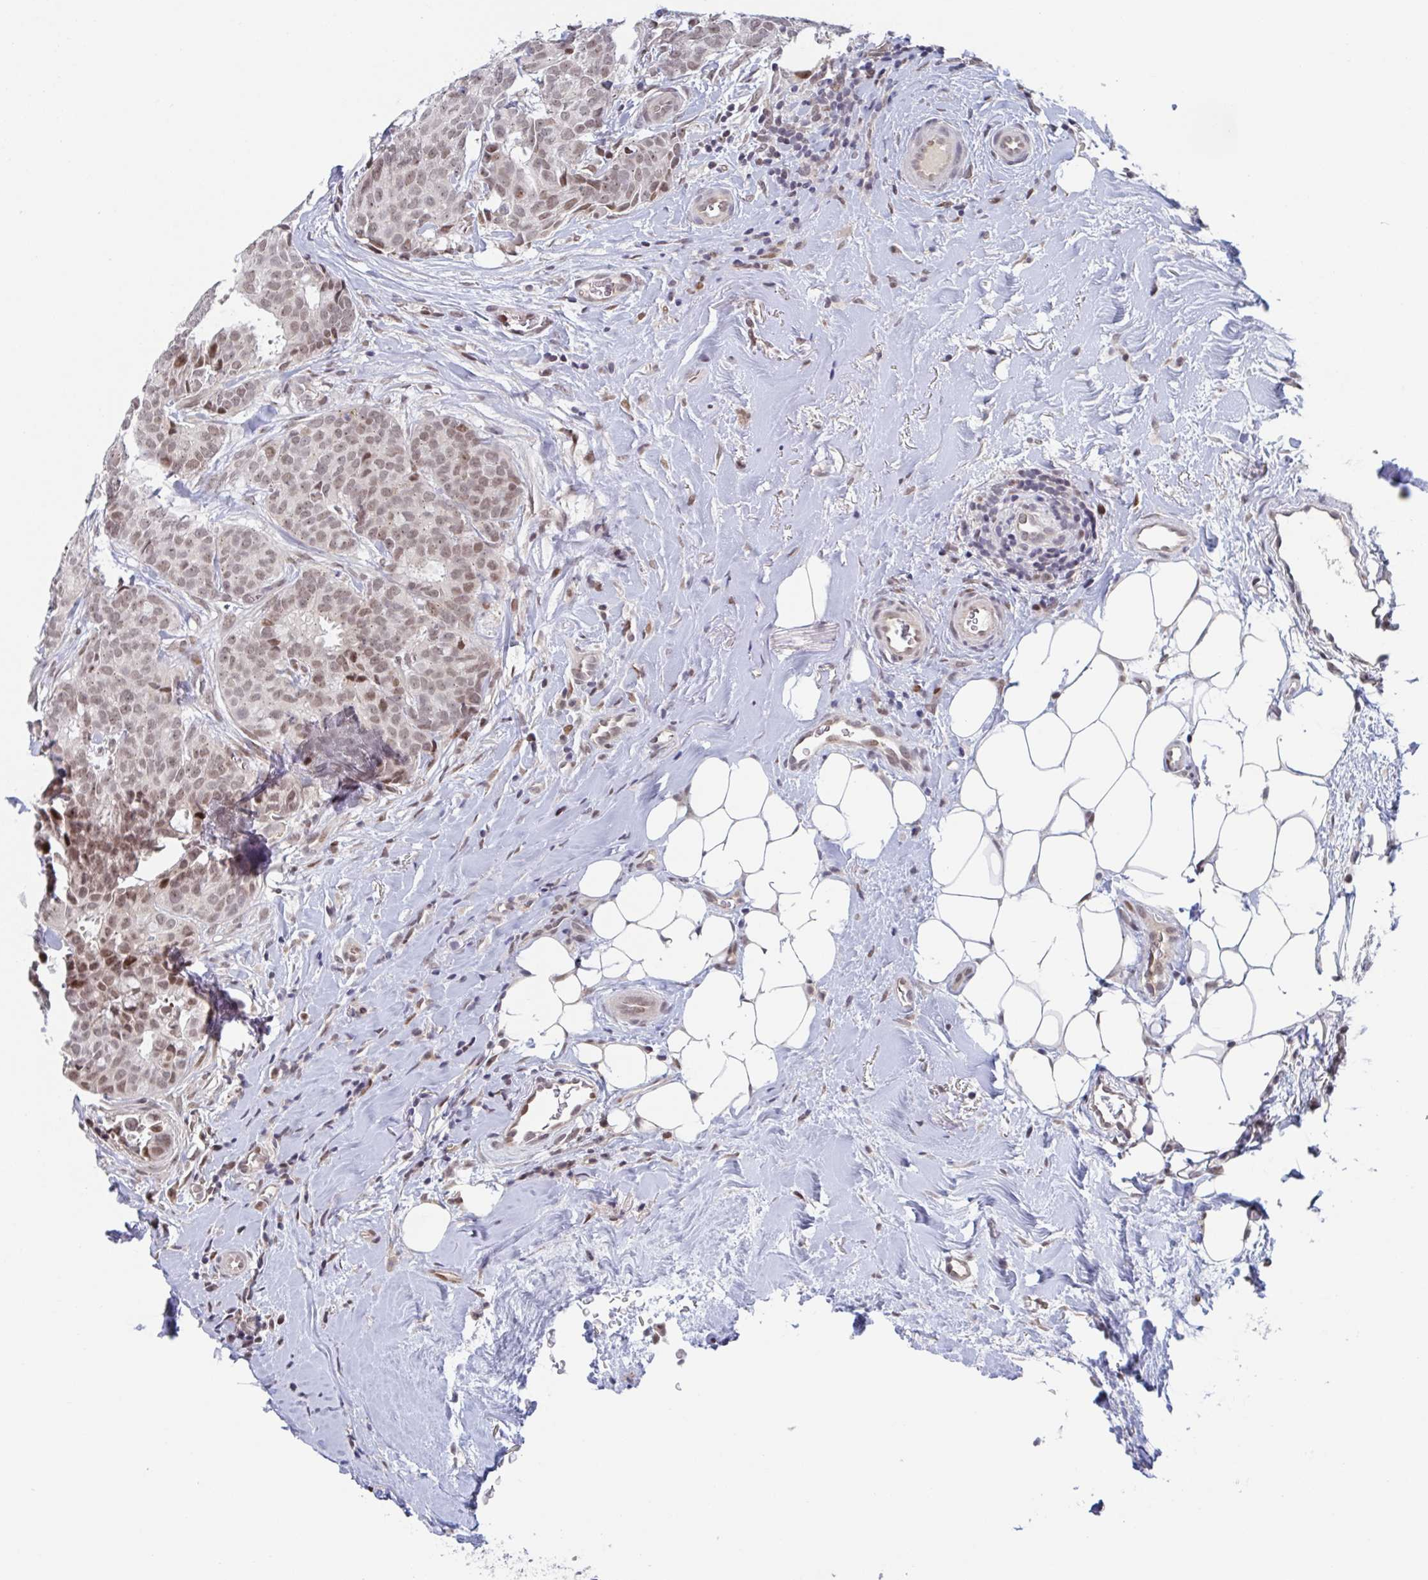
{"staining": {"intensity": "moderate", "quantity": "25%-75%", "location": "nuclear"}, "tissue": "breast cancer", "cell_type": "Tumor cells", "image_type": "cancer", "snomed": [{"axis": "morphology", "description": "Duct carcinoma"}, {"axis": "topography", "description": "Breast"}], "caption": "Moderate nuclear expression for a protein is identified in about 25%-75% of tumor cells of breast cancer (infiltrating ductal carcinoma) using IHC.", "gene": "RNF212", "patient": {"sex": "female", "age": 84}}